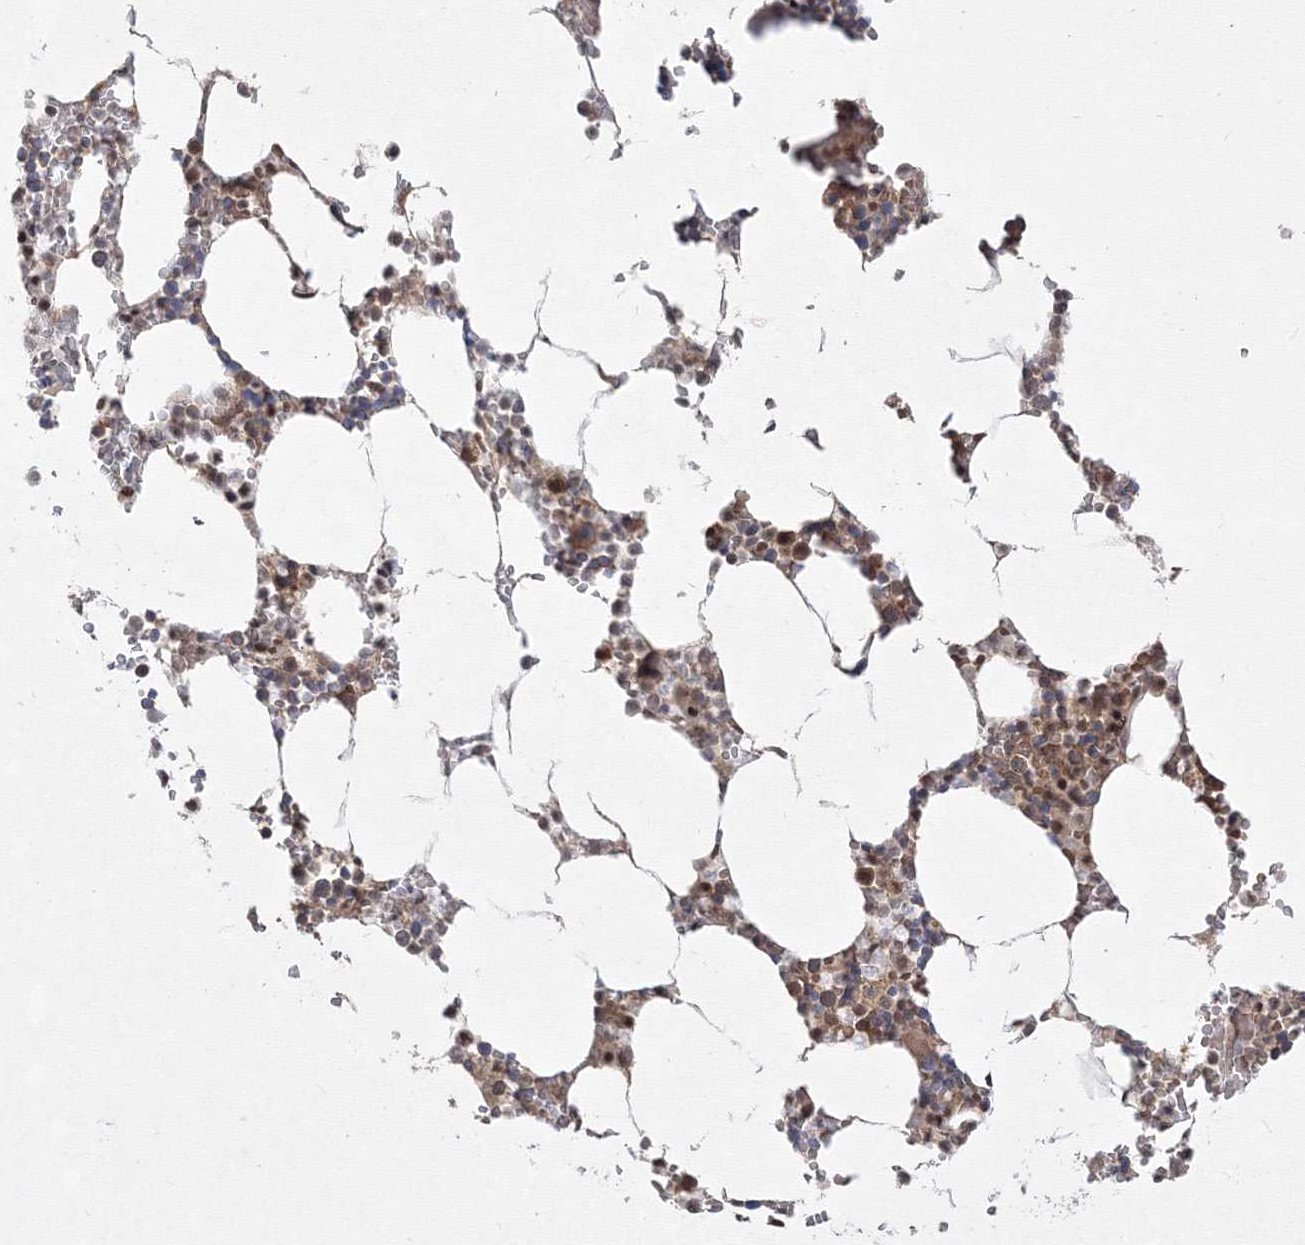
{"staining": {"intensity": "moderate", "quantity": "<25%", "location": "cytoplasmic/membranous,nuclear"}, "tissue": "bone marrow", "cell_type": "Hematopoietic cells", "image_type": "normal", "snomed": [{"axis": "morphology", "description": "Normal tissue, NOS"}, {"axis": "topography", "description": "Bone marrow"}], "caption": "IHC micrograph of unremarkable bone marrow stained for a protein (brown), which shows low levels of moderate cytoplasmic/membranous,nuclear staining in about <25% of hematopoietic cells.", "gene": "COPS4", "patient": {"sex": "male", "age": 70}}